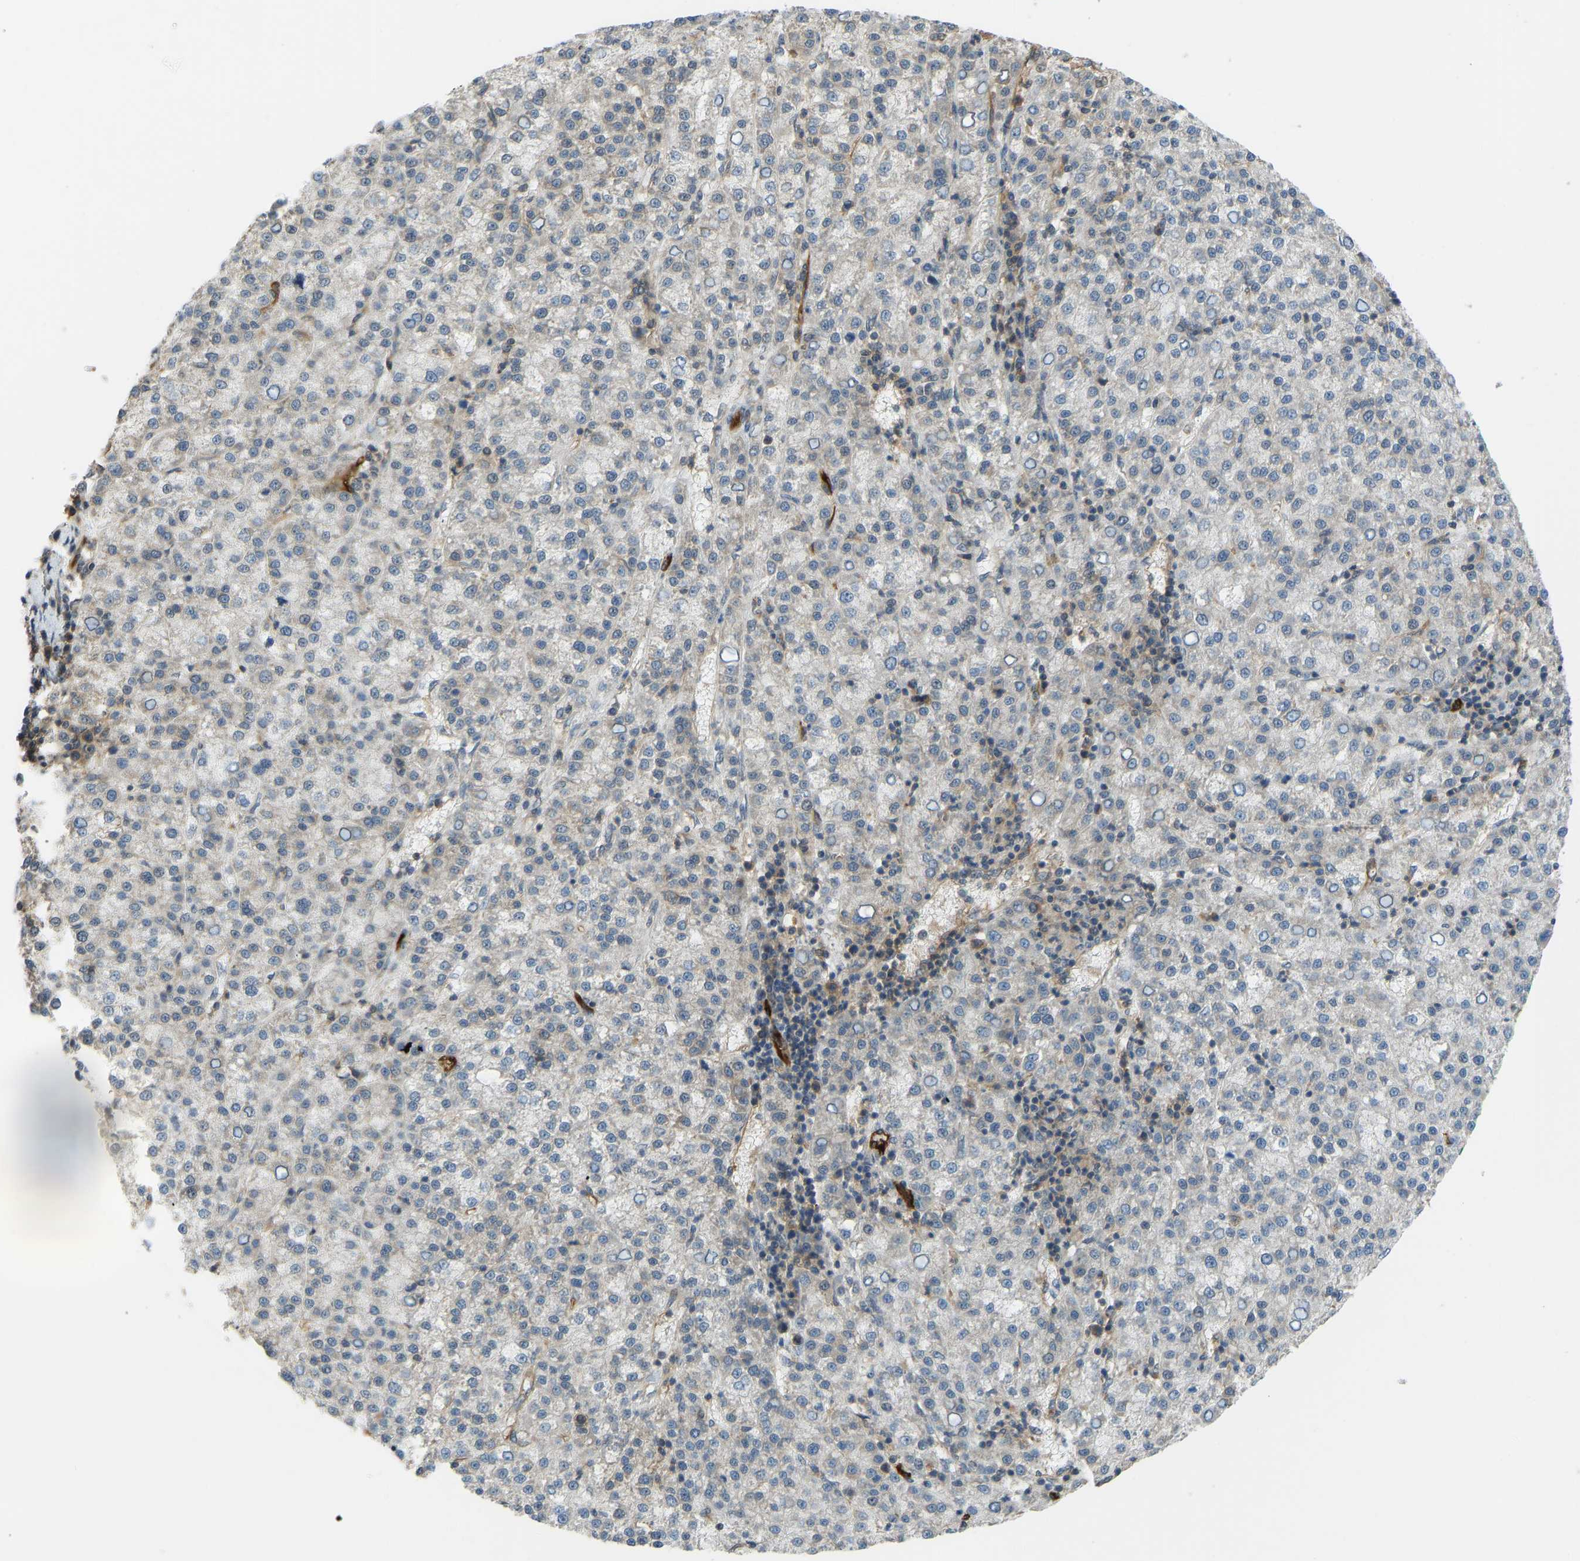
{"staining": {"intensity": "negative", "quantity": "none", "location": "none"}, "tissue": "liver cancer", "cell_type": "Tumor cells", "image_type": "cancer", "snomed": [{"axis": "morphology", "description": "Carcinoma, Hepatocellular, NOS"}, {"axis": "topography", "description": "Liver"}], "caption": "An image of human liver hepatocellular carcinoma is negative for staining in tumor cells. (Immunohistochemistry (ihc), brightfield microscopy, high magnification).", "gene": "CCT8", "patient": {"sex": "female", "age": 58}}